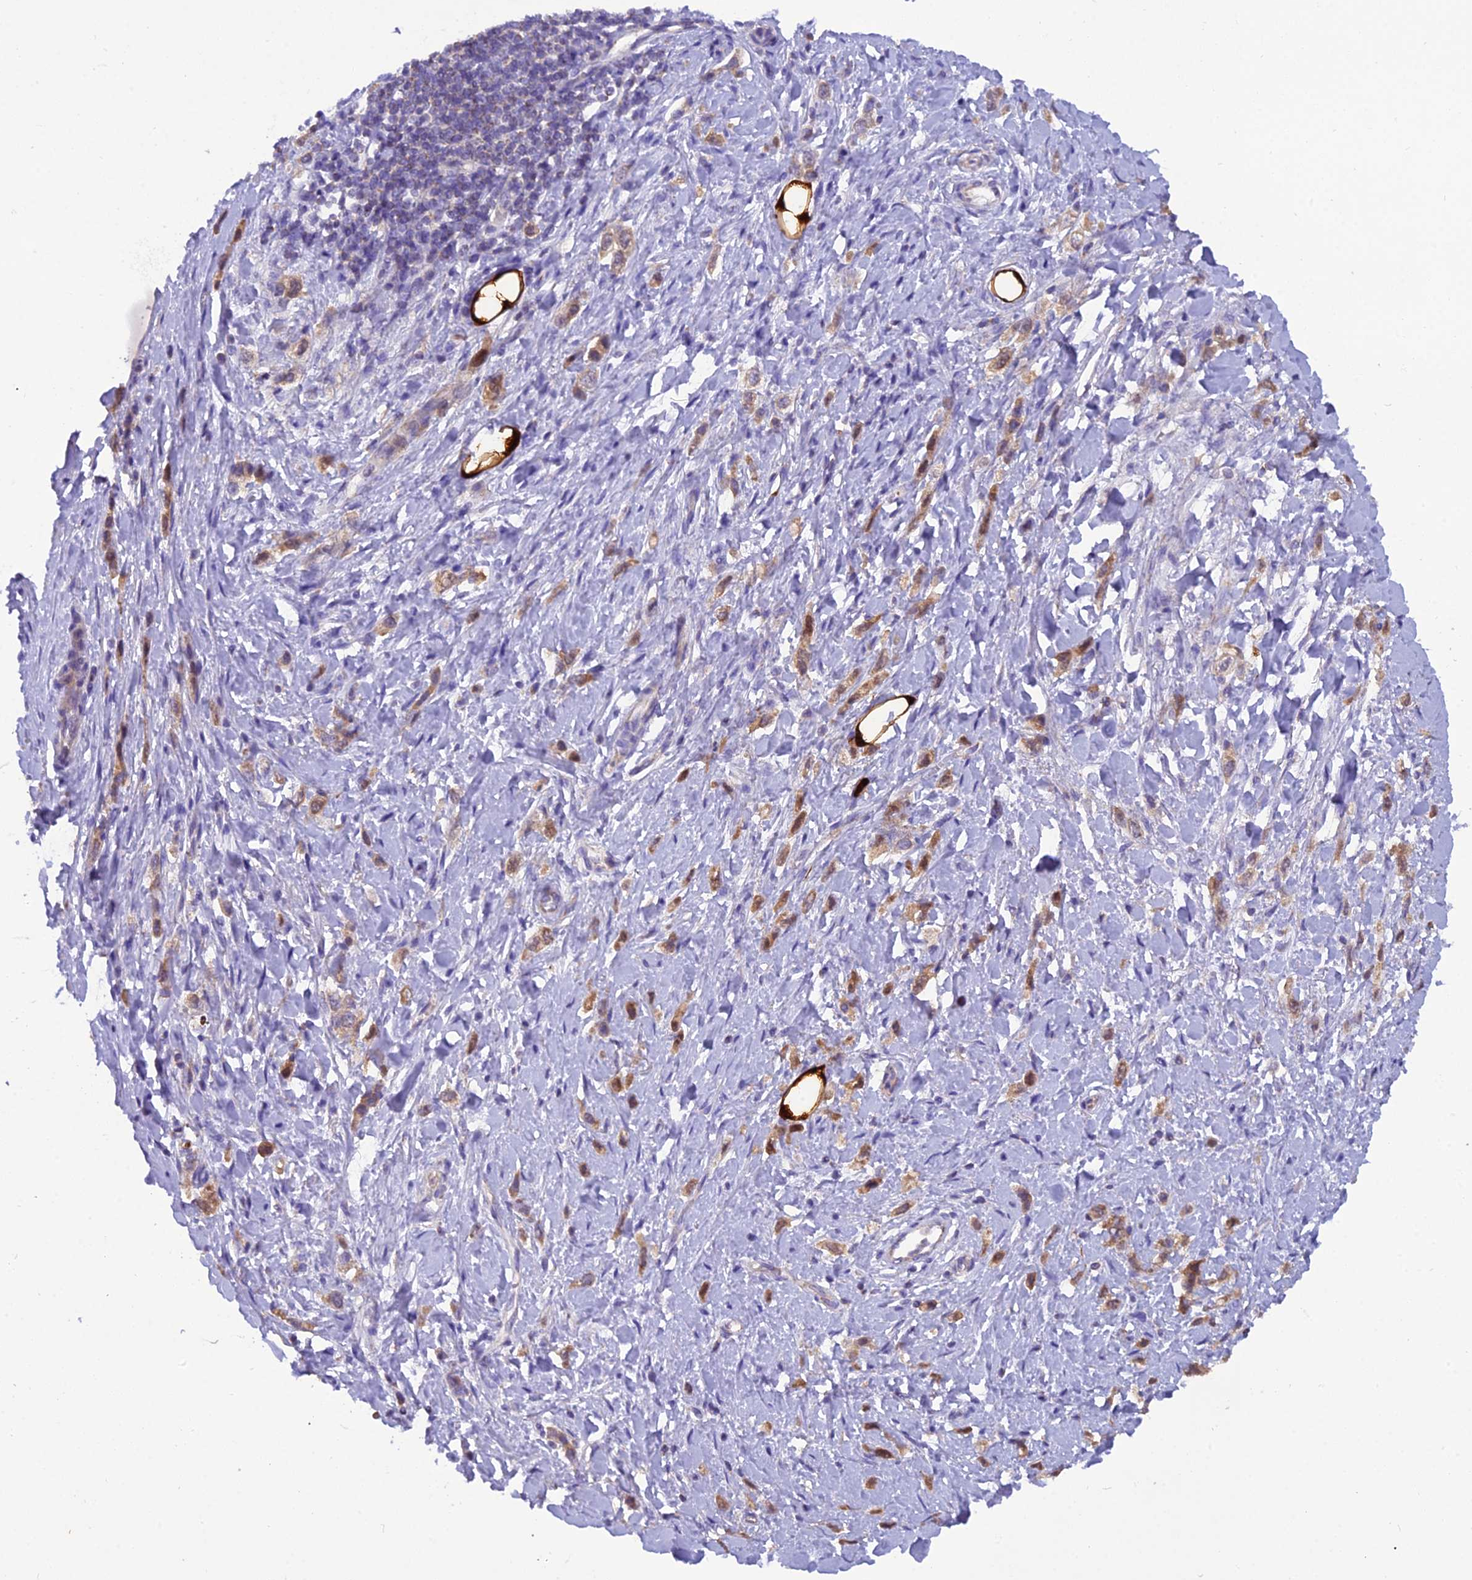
{"staining": {"intensity": "moderate", "quantity": ">75%", "location": "cytoplasmic/membranous"}, "tissue": "stomach cancer", "cell_type": "Tumor cells", "image_type": "cancer", "snomed": [{"axis": "morphology", "description": "Adenocarcinoma, NOS"}, {"axis": "topography", "description": "Stomach"}], "caption": "A micrograph showing moderate cytoplasmic/membranous staining in approximately >75% of tumor cells in stomach adenocarcinoma, as visualized by brown immunohistochemical staining.", "gene": "GPD1", "patient": {"sex": "female", "age": 65}}